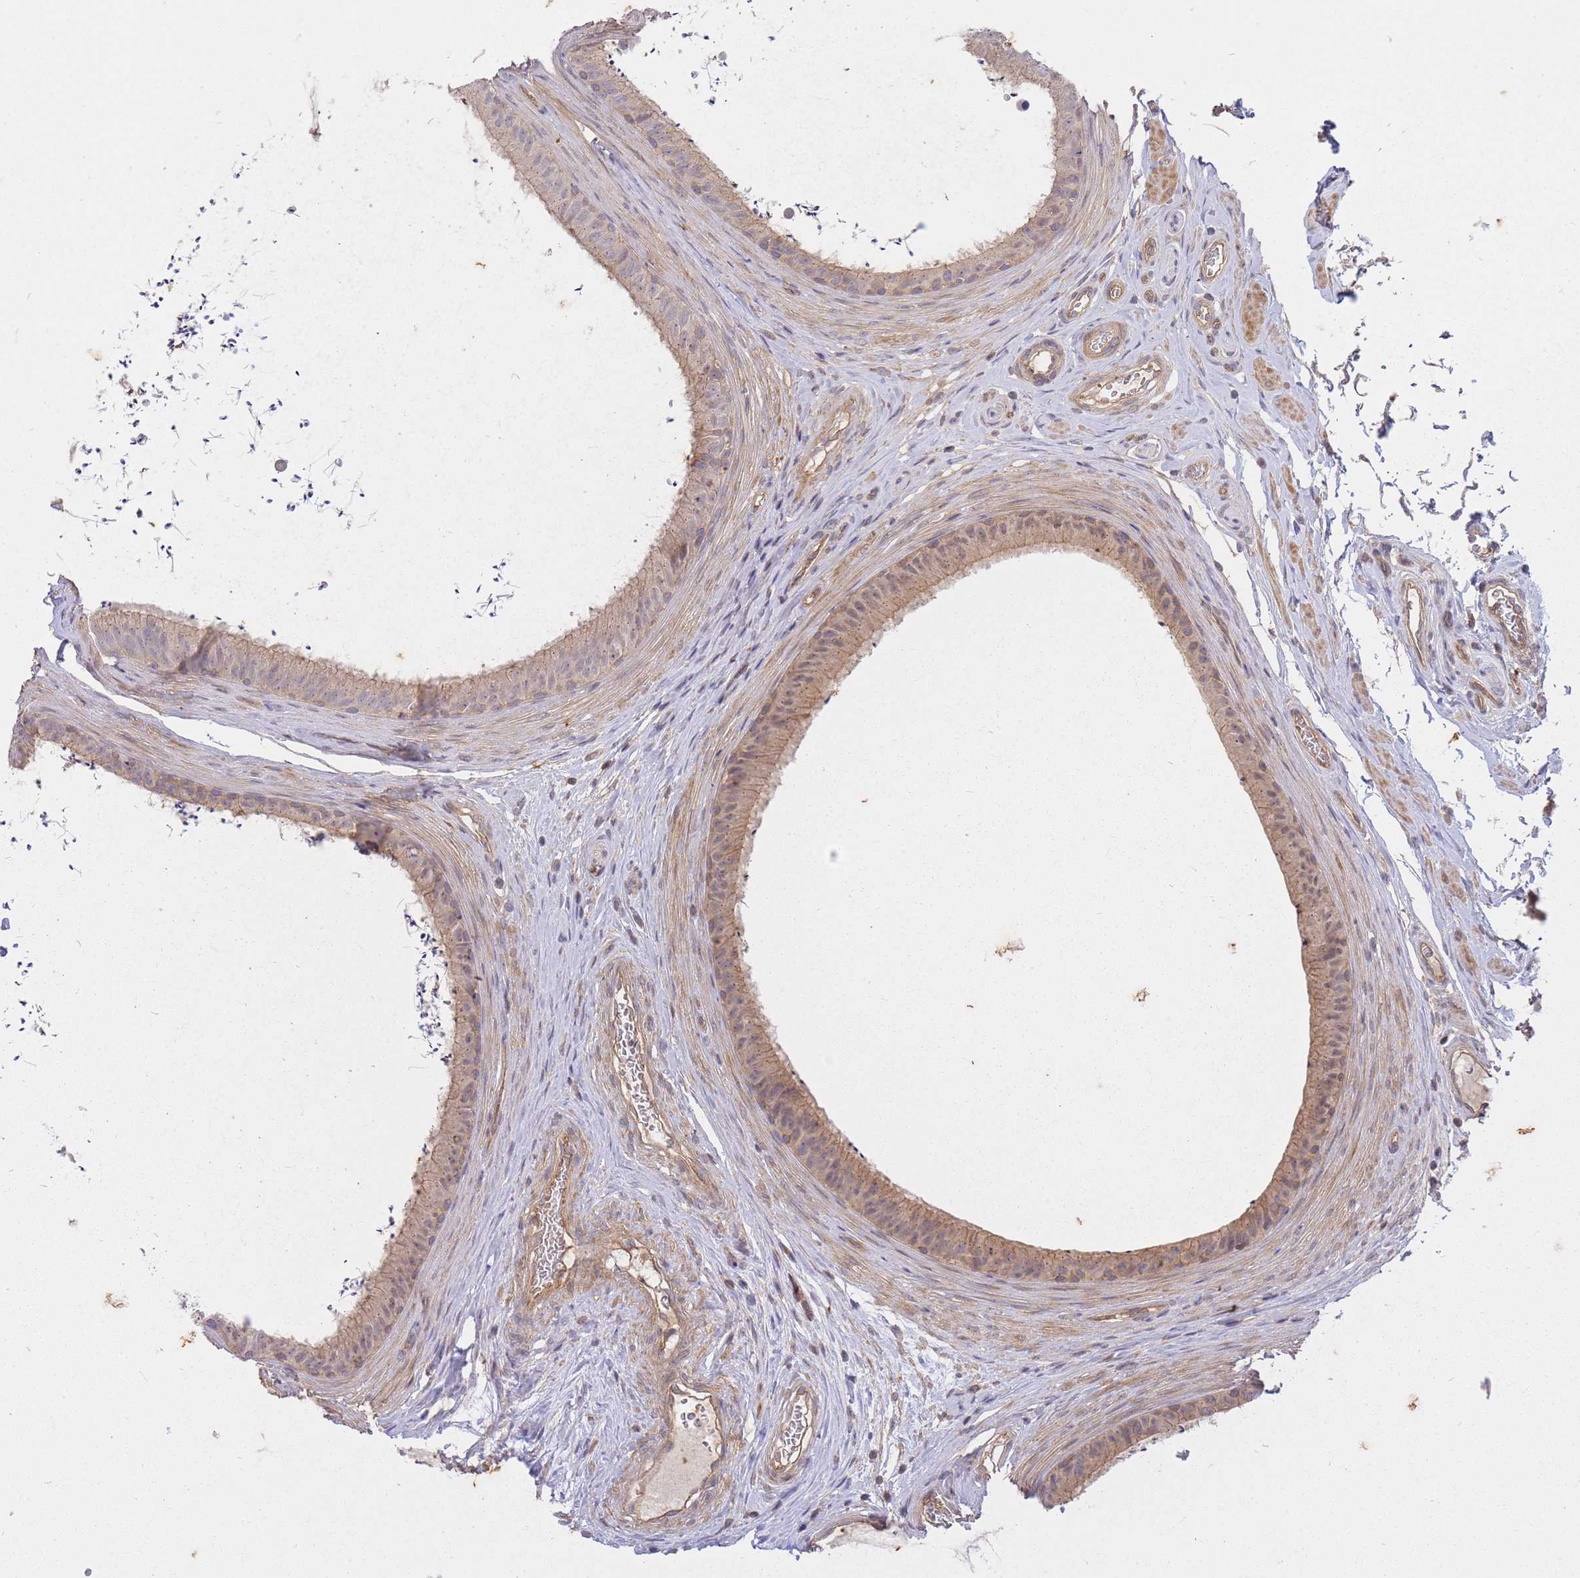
{"staining": {"intensity": "moderate", "quantity": "25%-75%", "location": "cytoplasmic/membranous"}, "tissue": "epididymis", "cell_type": "Glandular cells", "image_type": "normal", "snomed": [{"axis": "morphology", "description": "Normal tissue, NOS"}, {"axis": "topography", "description": "Testis"}, {"axis": "topography", "description": "Epididymis"}], "caption": "A brown stain shows moderate cytoplasmic/membranous positivity of a protein in glandular cells of unremarkable epididymis.", "gene": "ST8SIA4", "patient": {"sex": "male", "age": 41}}